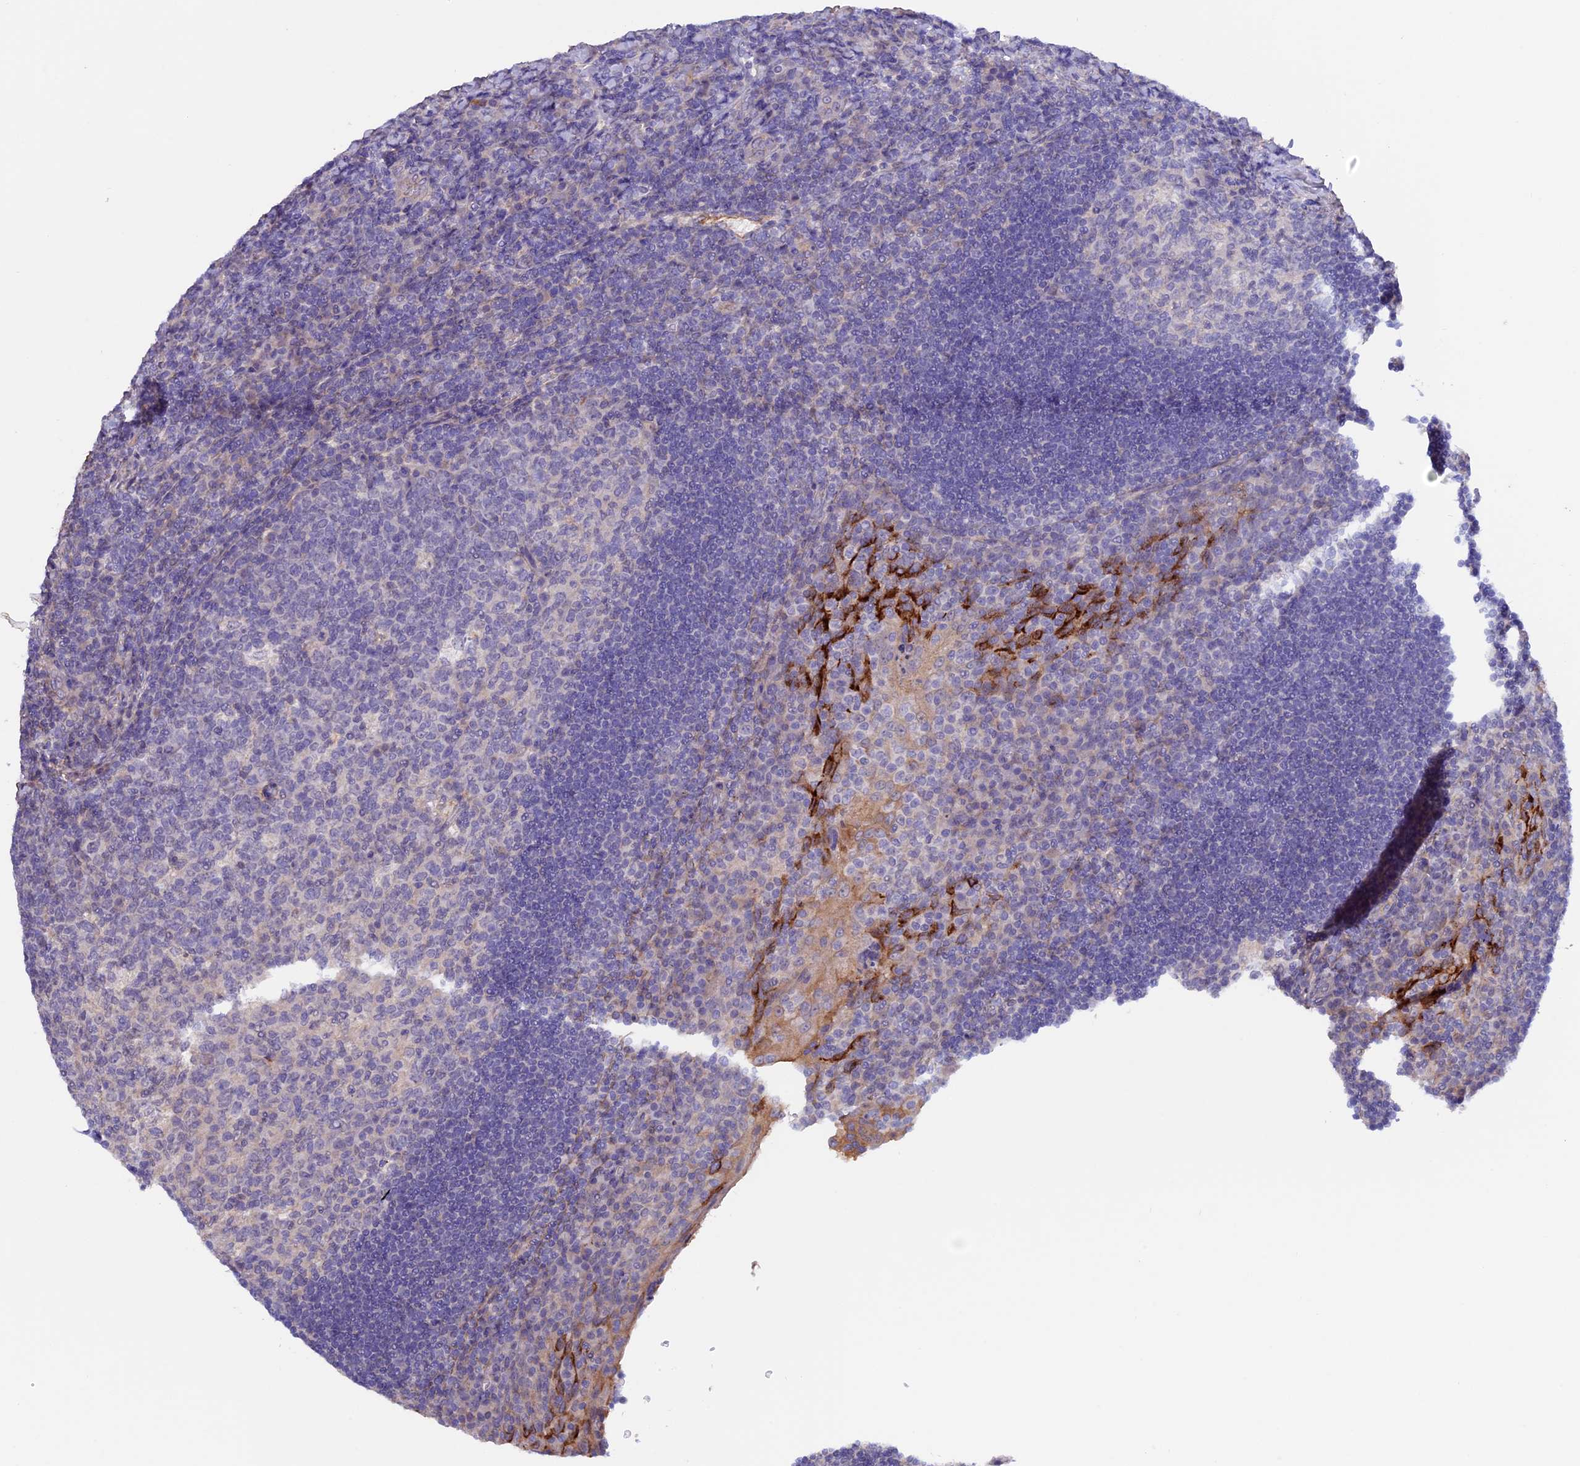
{"staining": {"intensity": "negative", "quantity": "none", "location": "none"}, "tissue": "tonsil", "cell_type": "Germinal center cells", "image_type": "normal", "snomed": [{"axis": "morphology", "description": "Normal tissue, NOS"}, {"axis": "topography", "description": "Tonsil"}], "caption": "This is an immunohistochemistry photomicrograph of unremarkable tonsil. There is no staining in germinal center cells.", "gene": "COL4A3", "patient": {"sex": "male", "age": 17}}